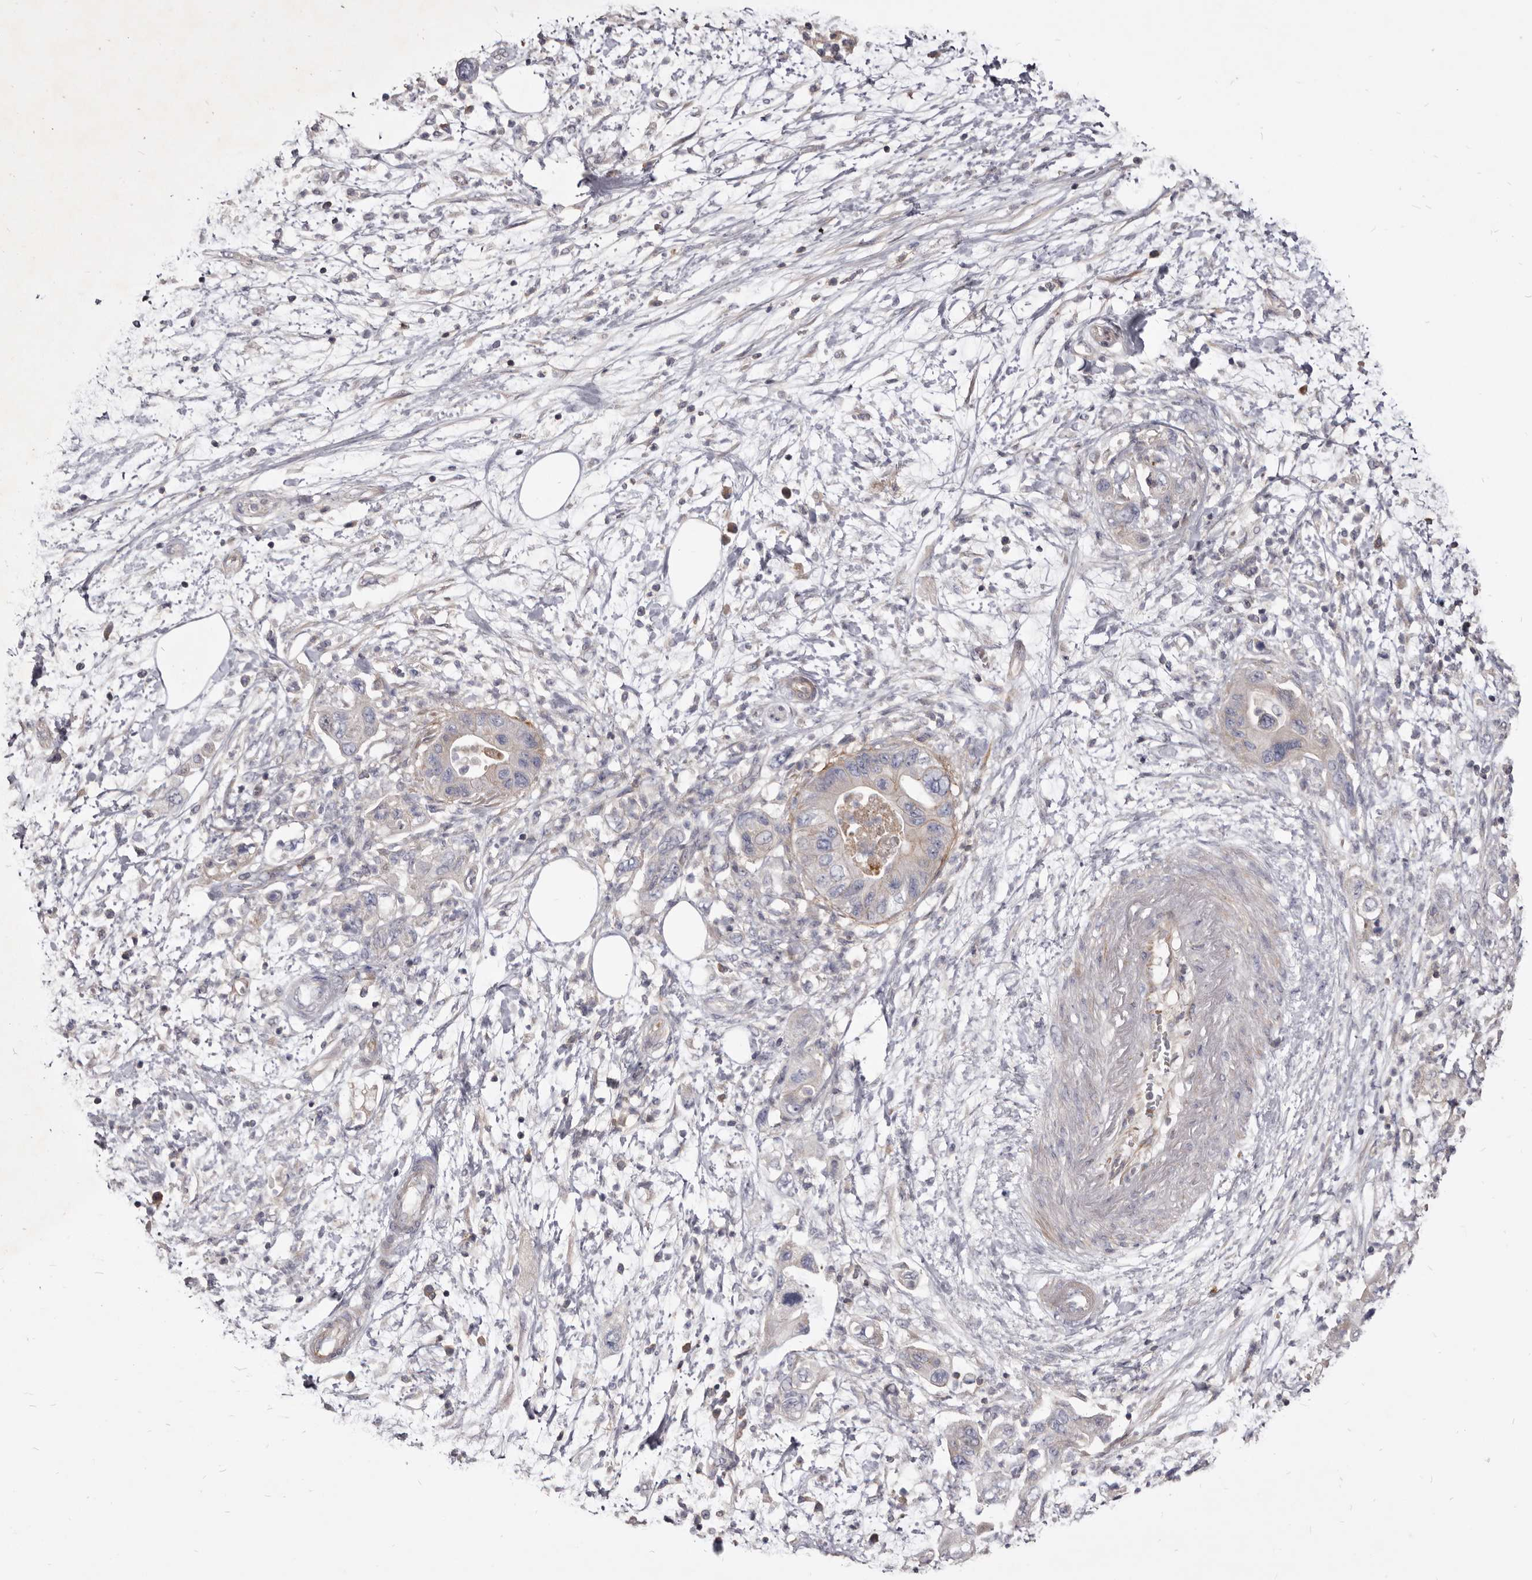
{"staining": {"intensity": "negative", "quantity": "none", "location": "none"}, "tissue": "pancreatic cancer", "cell_type": "Tumor cells", "image_type": "cancer", "snomed": [{"axis": "morphology", "description": "Adenocarcinoma, NOS"}, {"axis": "topography", "description": "Pancreas"}], "caption": "Human pancreatic cancer stained for a protein using immunohistochemistry shows no positivity in tumor cells.", "gene": "FAS", "patient": {"sex": "female", "age": 73}}